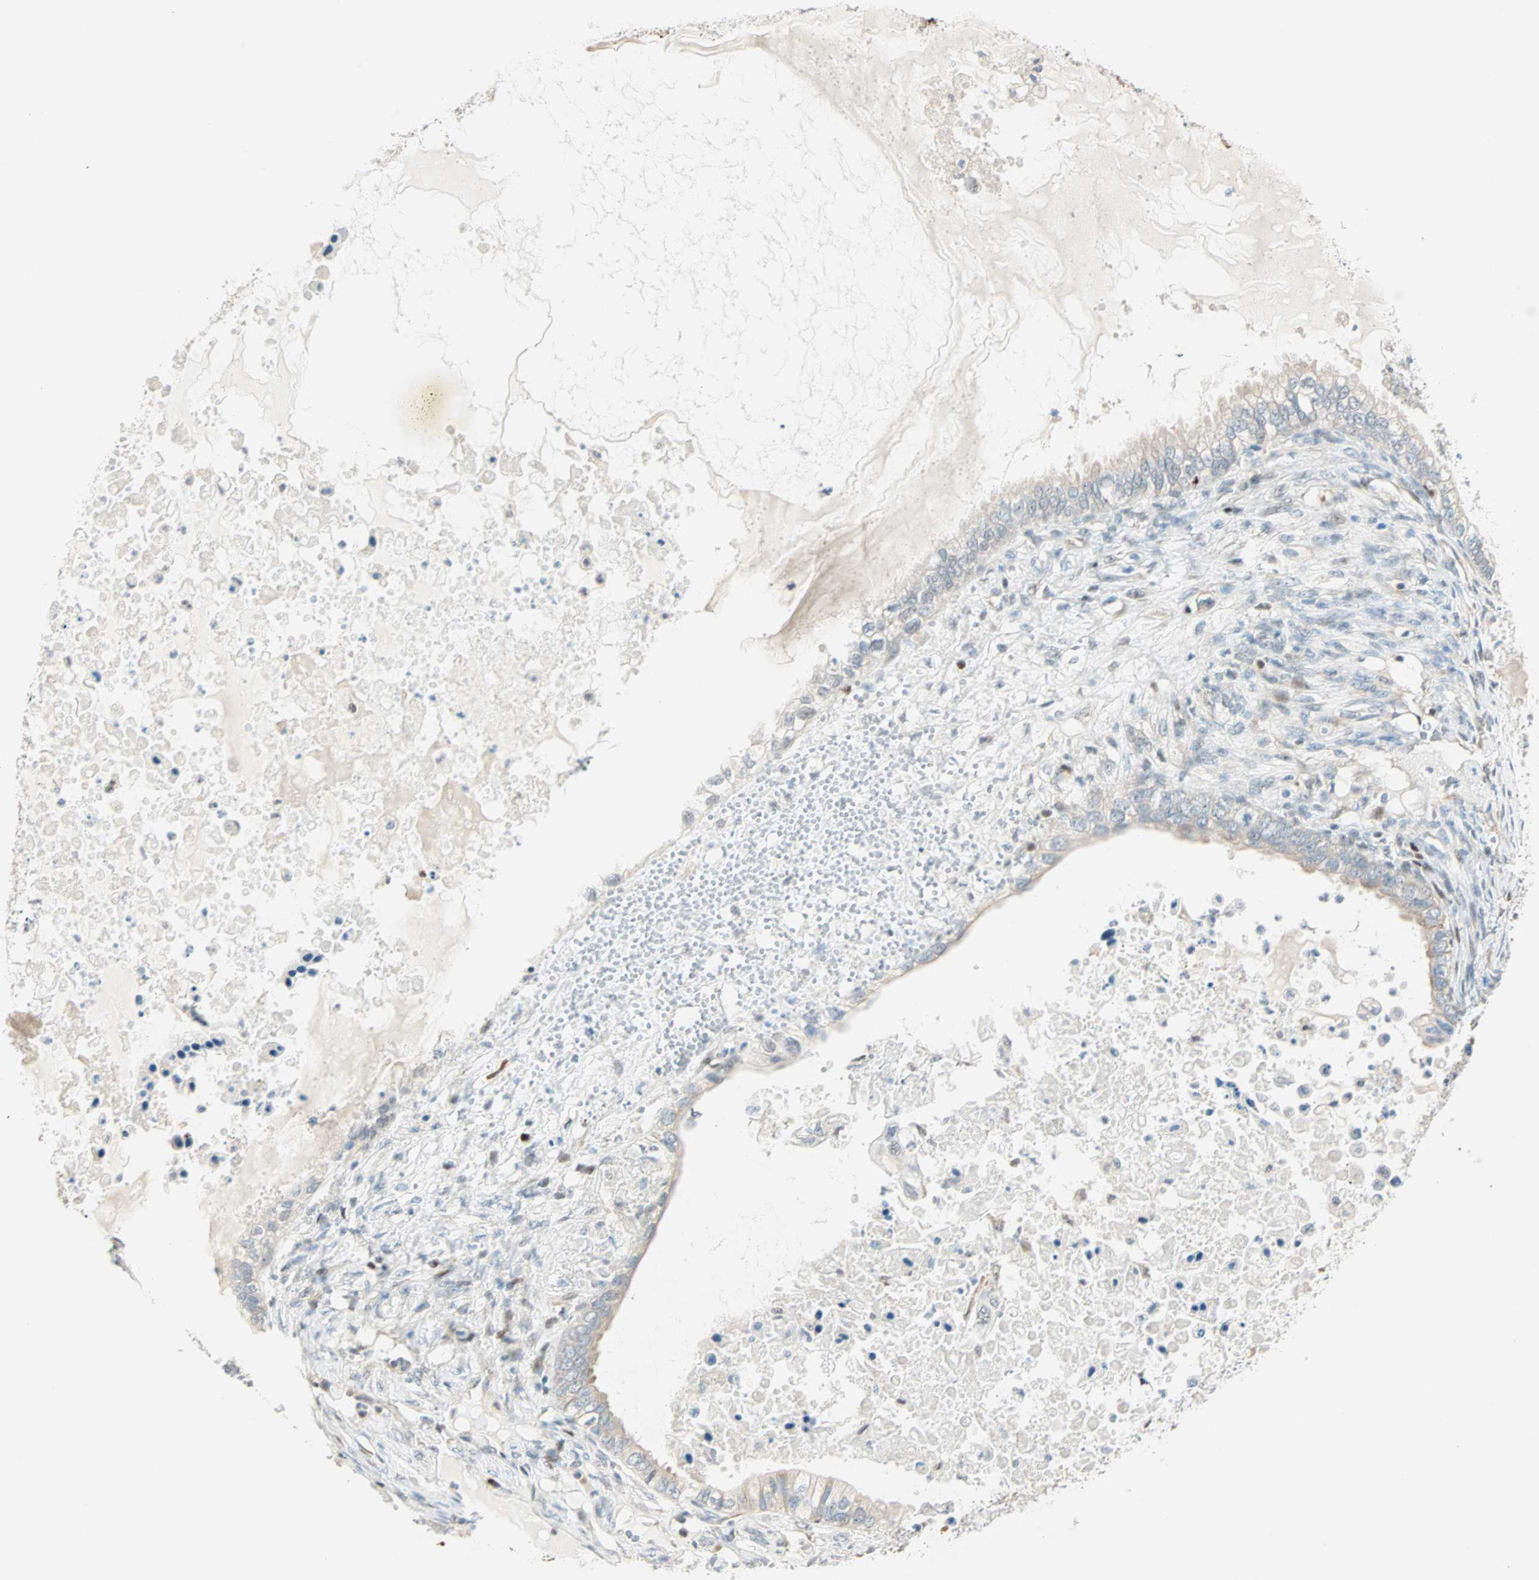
{"staining": {"intensity": "weak", "quantity": "<25%", "location": "cytoplasmic/membranous"}, "tissue": "ovarian cancer", "cell_type": "Tumor cells", "image_type": "cancer", "snomed": [{"axis": "morphology", "description": "Cystadenocarcinoma, mucinous, NOS"}, {"axis": "topography", "description": "Ovary"}], "caption": "The IHC histopathology image has no significant staining in tumor cells of ovarian cancer (mucinous cystadenocarcinoma) tissue.", "gene": "MSX2", "patient": {"sex": "female", "age": 80}}